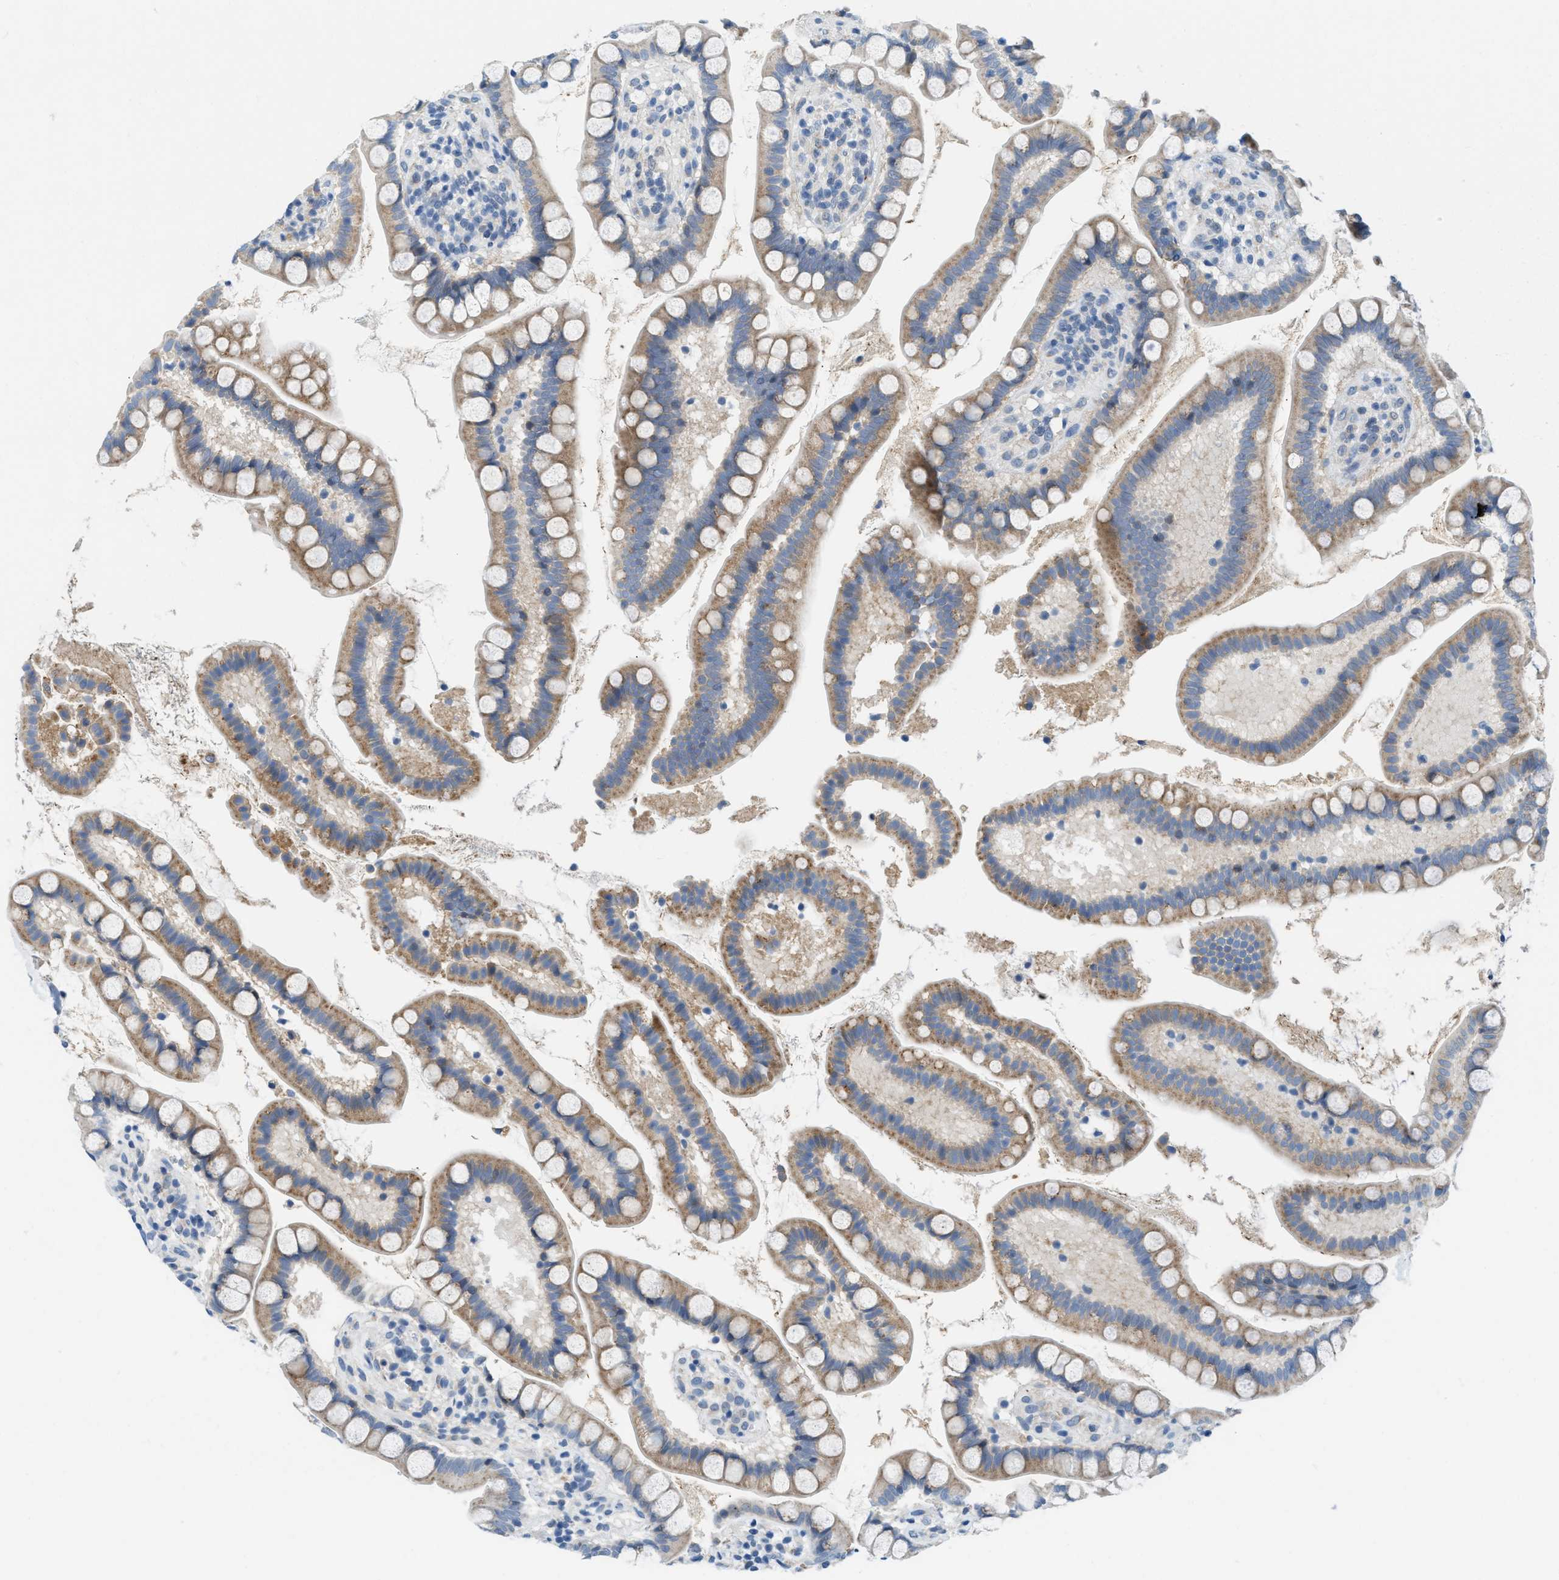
{"staining": {"intensity": "moderate", "quantity": "25%-75%", "location": "cytoplasmic/membranous"}, "tissue": "small intestine", "cell_type": "Glandular cells", "image_type": "normal", "snomed": [{"axis": "morphology", "description": "Normal tissue, NOS"}, {"axis": "topography", "description": "Small intestine"}], "caption": "An IHC photomicrograph of benign tissue is shown. Protein staining in brown labels moderate cytoplasmic/membranous positivity in small intestine within glandular cells. The protein is shown in brown color, while the nuclei are stained blue.", "gene": "TSPAN3", "patient": {"sex": "female", "age": 84}}